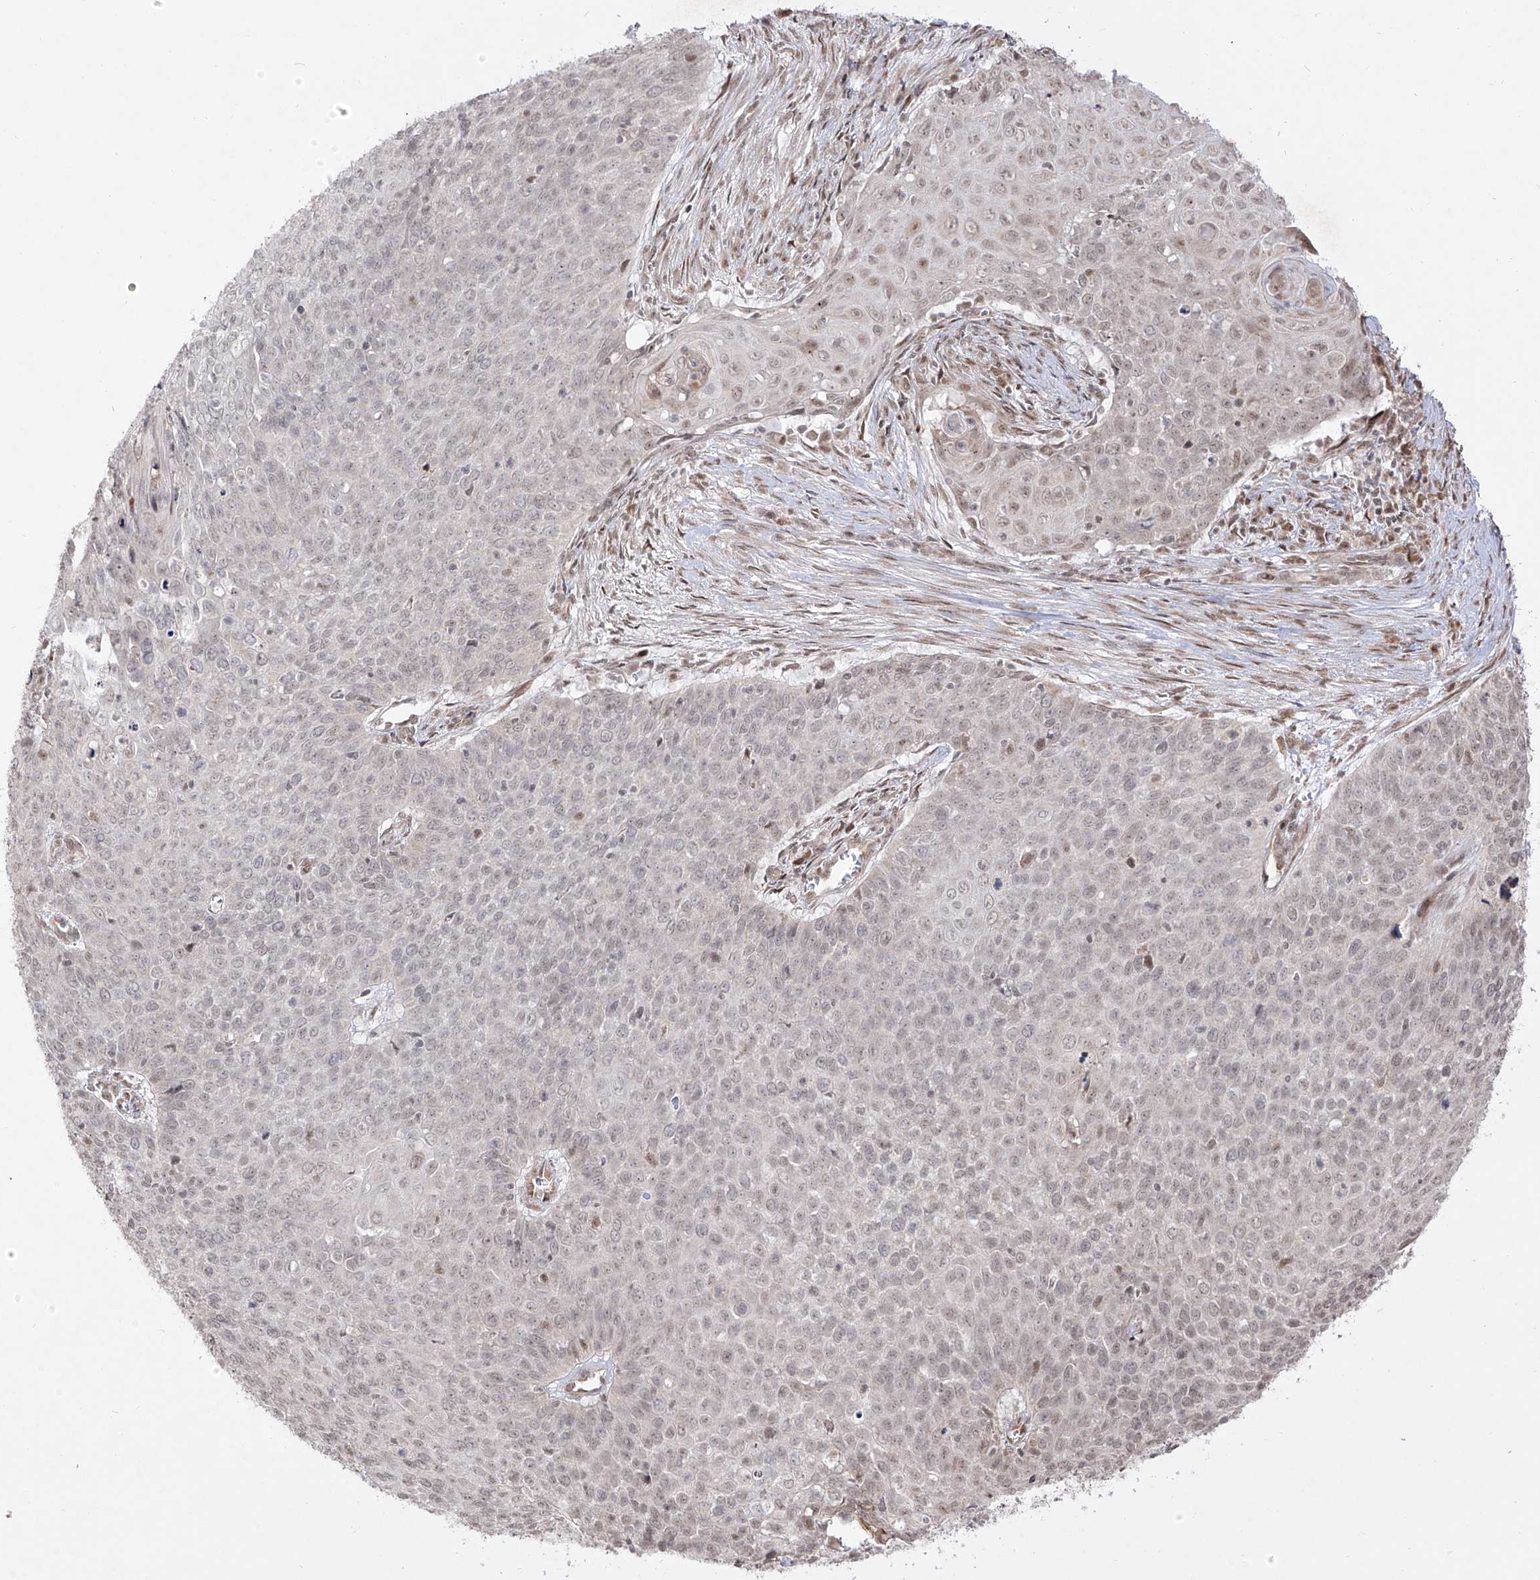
{"staining": {"intensity": "weak", "quantity": "<25%", "location": "nuclear"}, "tissue": "cervical cancer", "cell_type": "Tumor cells", "image_type": "cancer", "snomed": [{"axis": "morphology", "description": "Squamous cell carcinoma, NOS"}, {"axis": "topography", "description": "Cervix"}], "caption": "Tumor cells are negative for protein expression in human cervical cancer (squamous cell carcinoma). (Immunohistochemistry (ihc), brightfield microscopy, high magnification).", "gene": "SNRNP27", "patient": {"sex": "female", "age": 39}}